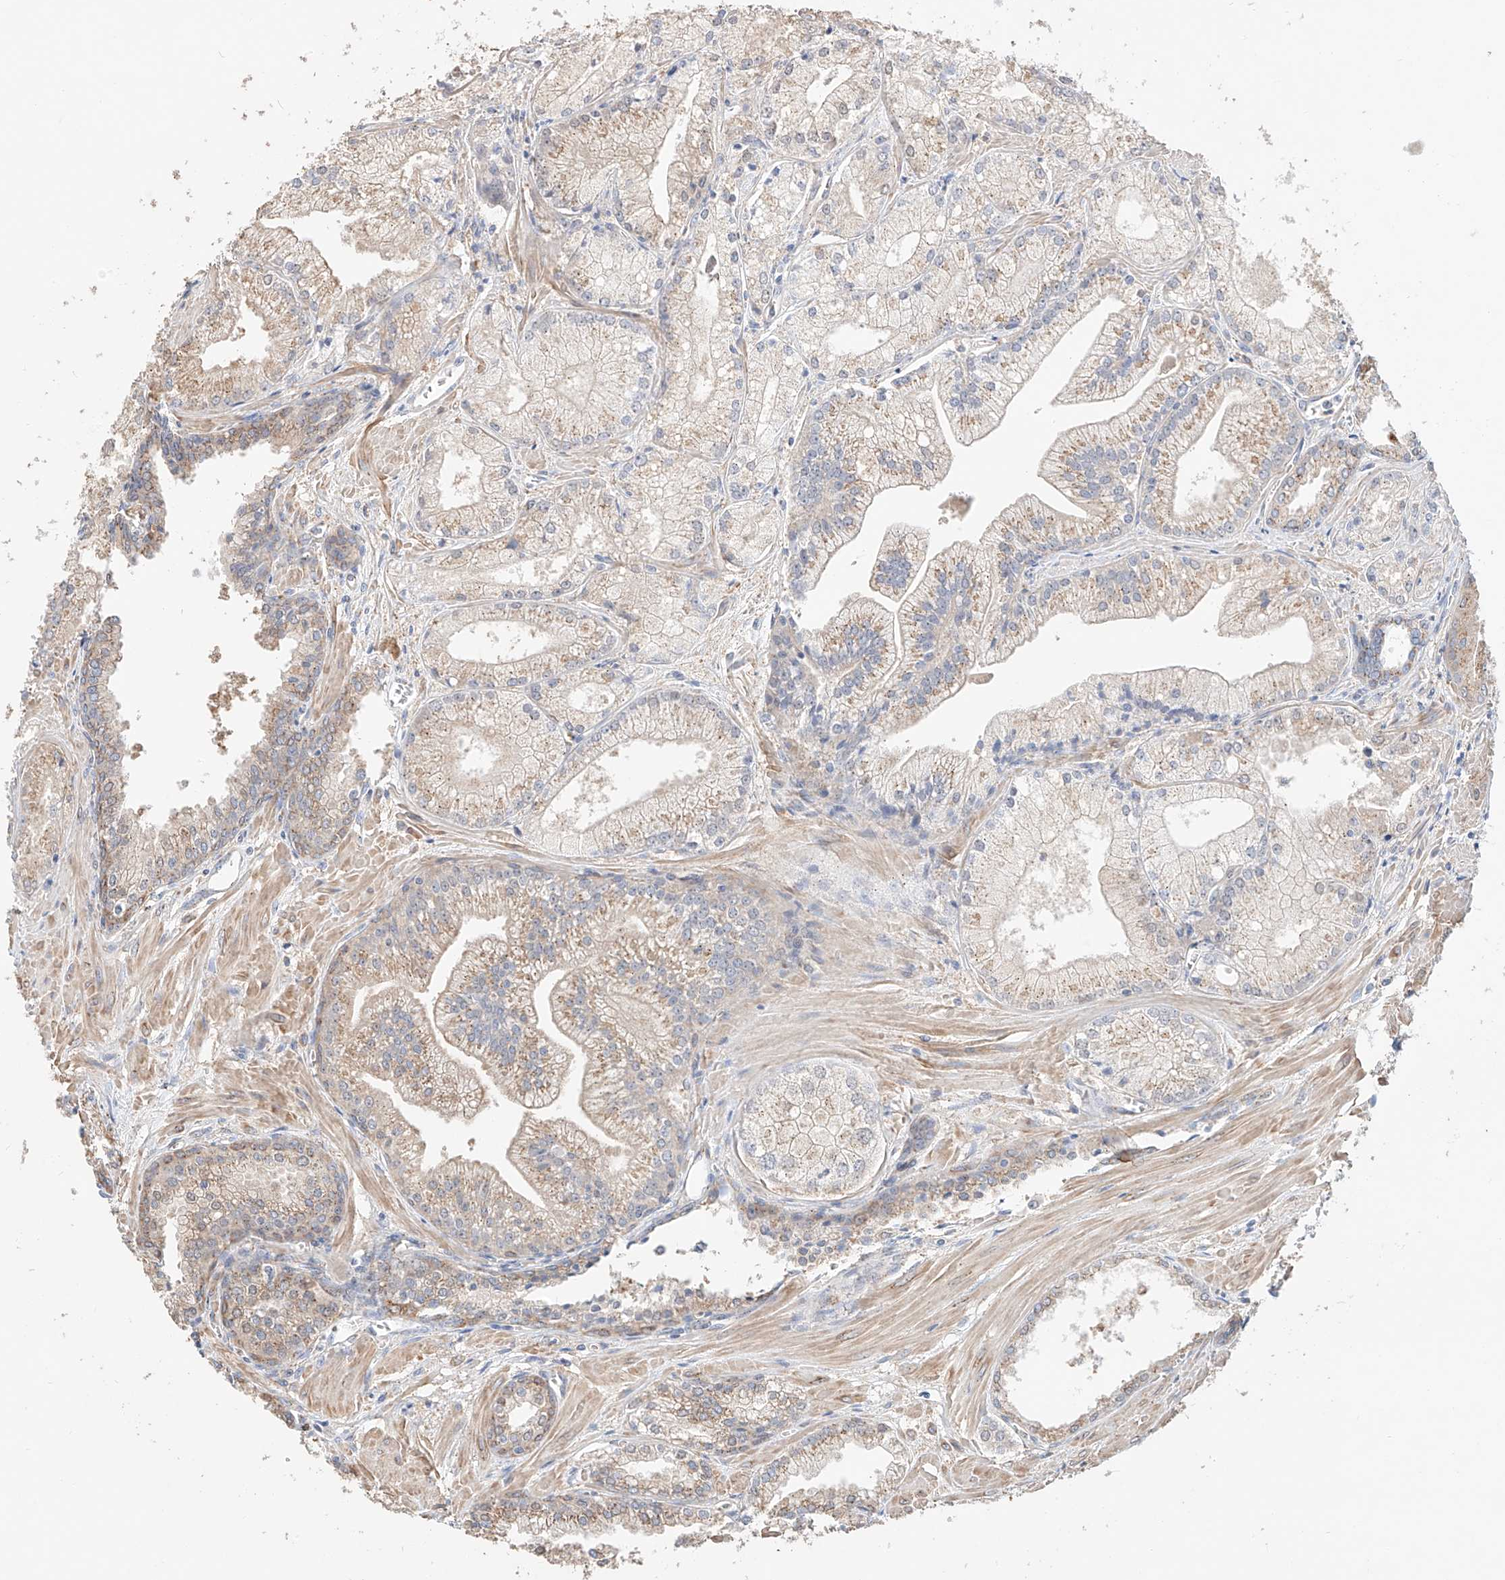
{"staining": {"intensity": "moderate", "quantity": "<25%", "location": "cytoplasmic/membranous"}, "tissue": "prostate cancer", "cell_type": "Tumor cells", "image_type": "cancer", "snomed": [{"axis": "morphology", "description": "Adenocarcinoma, Low grade"}, {"axis": "topography", "description": "Prostate"}], "caption": "Immunohistochemical staining of prostate cancer exhibits low levels of moderate cytoplasmic/membranous expression in about <25% of tumor cells.", "gene": "MOSPD1", "patient": {"sex": "male", "age": 67}}